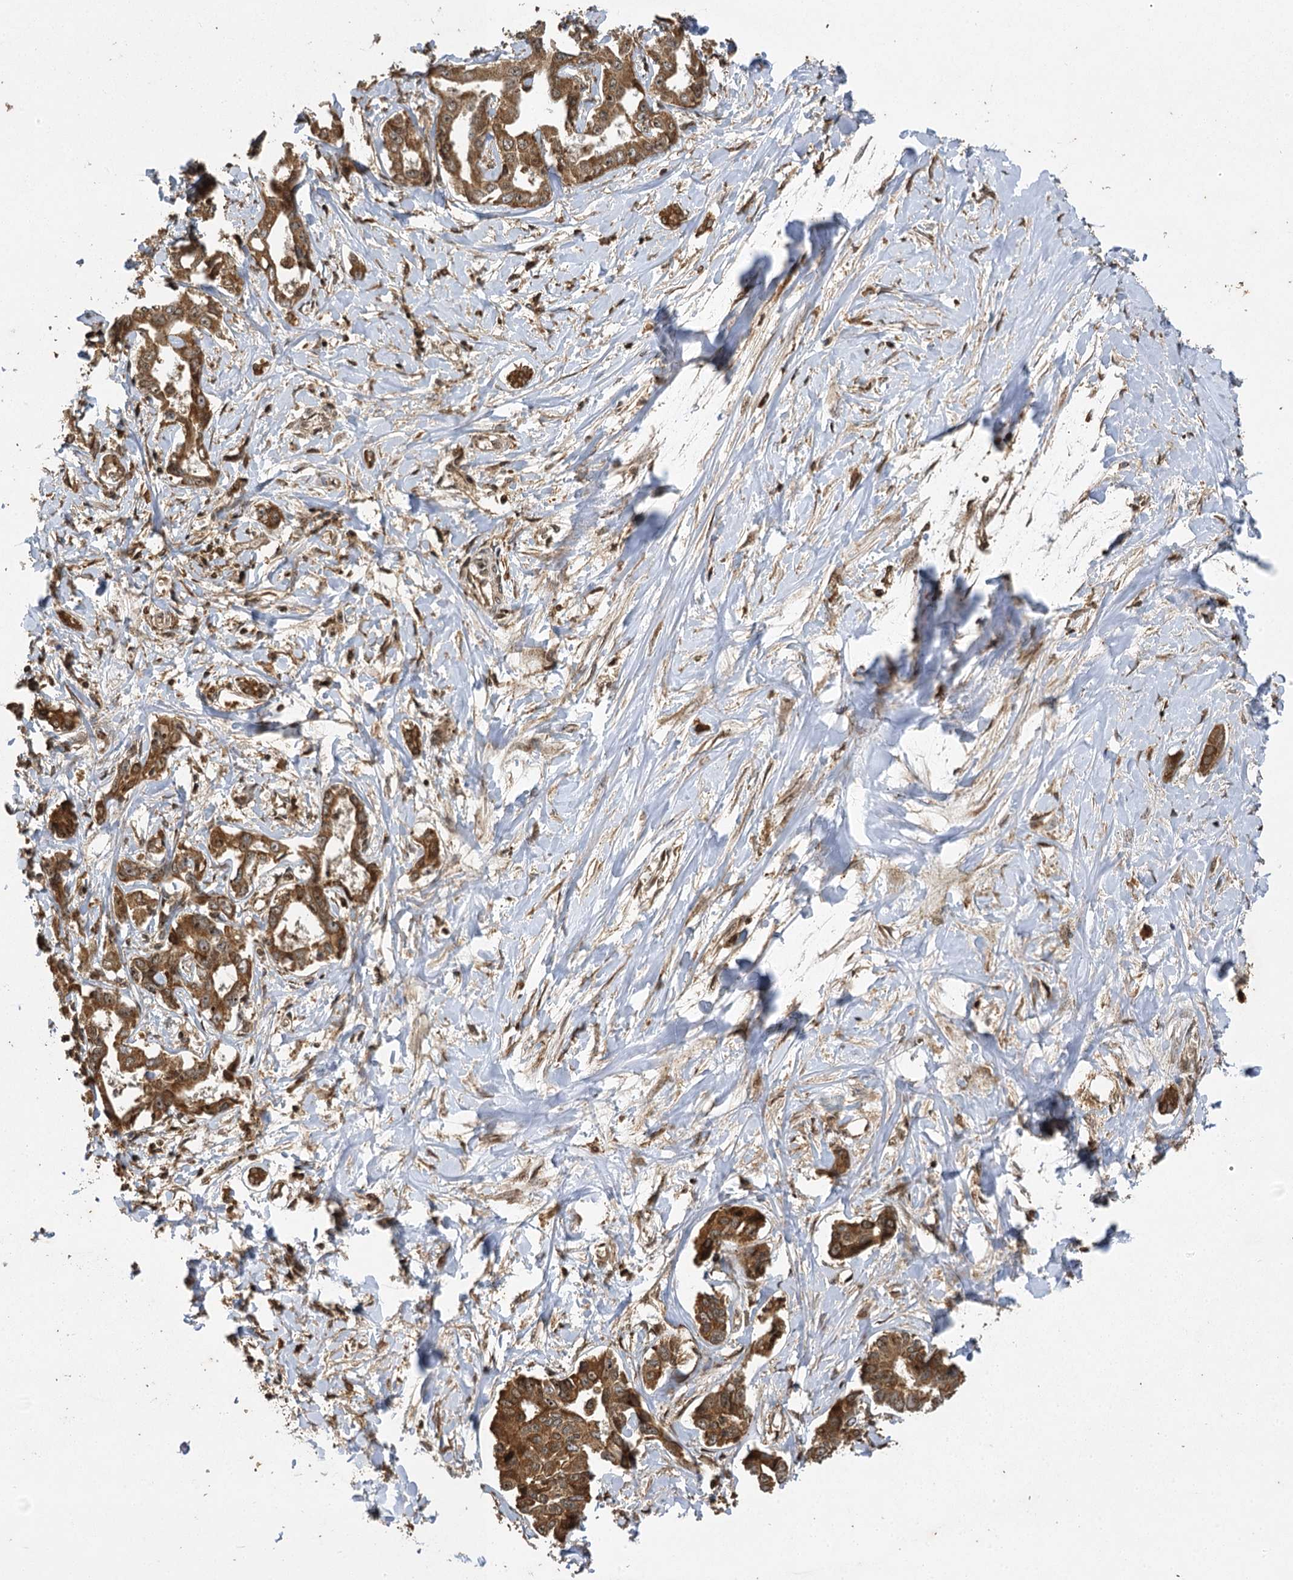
{"staining": {"intensity": "strong", "quantity": ">75%", "location": "cytoplasmic/membranous,nuclear"}, "tissue": "liver cancer", "cell_type": "Tumor cells", "image_type": "cancer", "snomed": [{"axis": "morphology", "description": "Cholangiocarcinoma"}, {"axis": "topography", "description": "Liver"}], "caption": "Liver cholangiocarcinoma stained for a protein demonstrates strong cytoplasmic/membranous and nuclear positivity in tumor cells.", "gene": "IL11RA", "patient": {"sex": "male", "age": 59}}